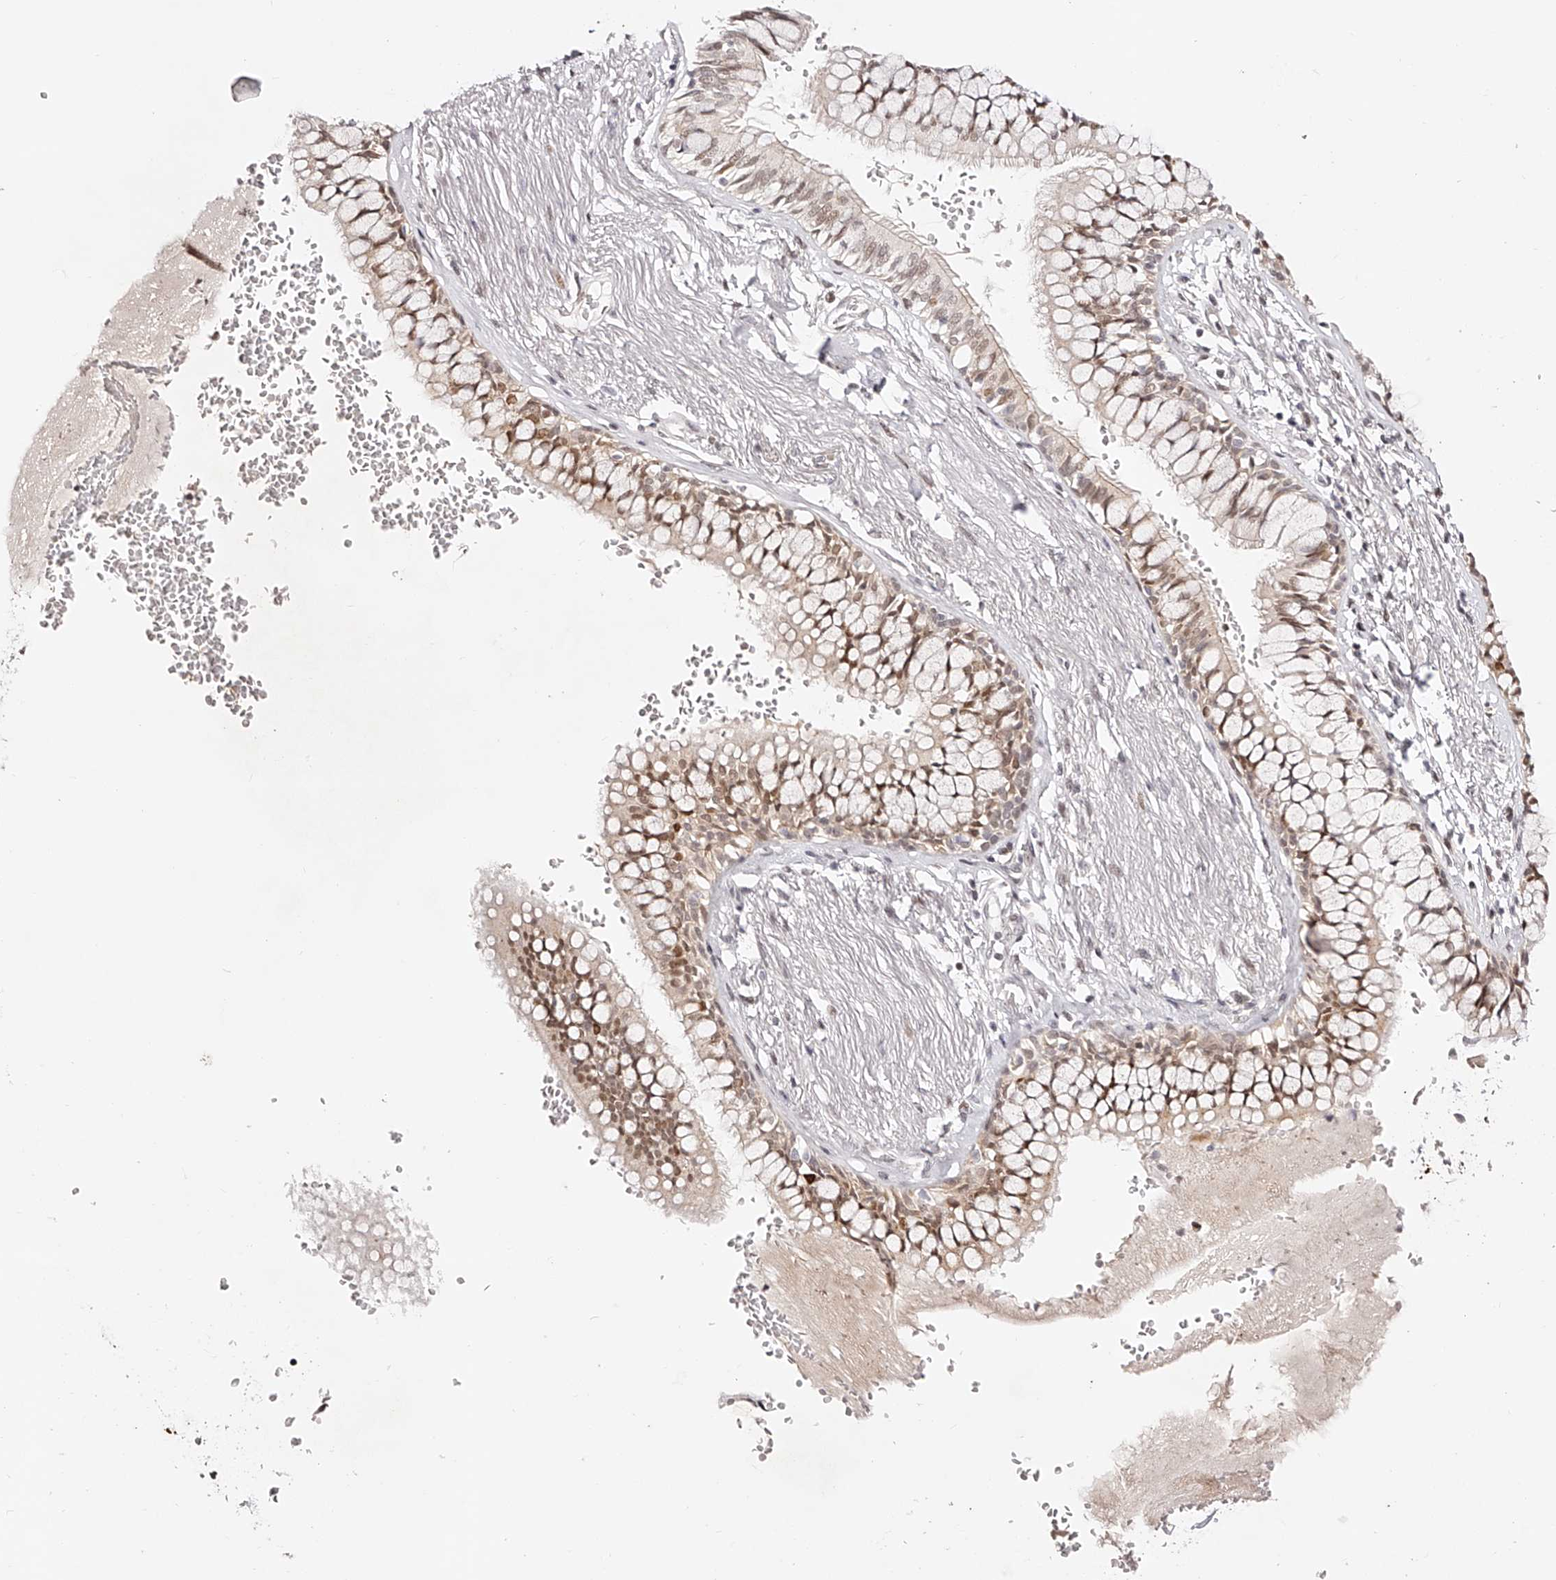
{"staining": {"intensity": "moderate", "quantity": "25%-75%", "location": "cytoplasmic/membranous,nuclear"}, "tissue": "bronchus", "cell_type": "Respiratory epithelial cells", "image_type": "normal", "snomed": [{"axis": "morphology", "description": "Normal tissue, NOS"}, {"axis": "topography", "description": "Cartilage tissue"}, {"axis": "topography", "description": "Bronchus"}], "caption": "Normal bronchus demonstrates moderate cytoplasmic/membranous,nuclear staining in about 25%-75% of respiratory epithelial cells, visualized by immunohistochemistry. (DAB IHC, brown staining for protein, blue staining for nuclei).", "gene": "USF3", "patient": {"sex": "female", "age": 73}}